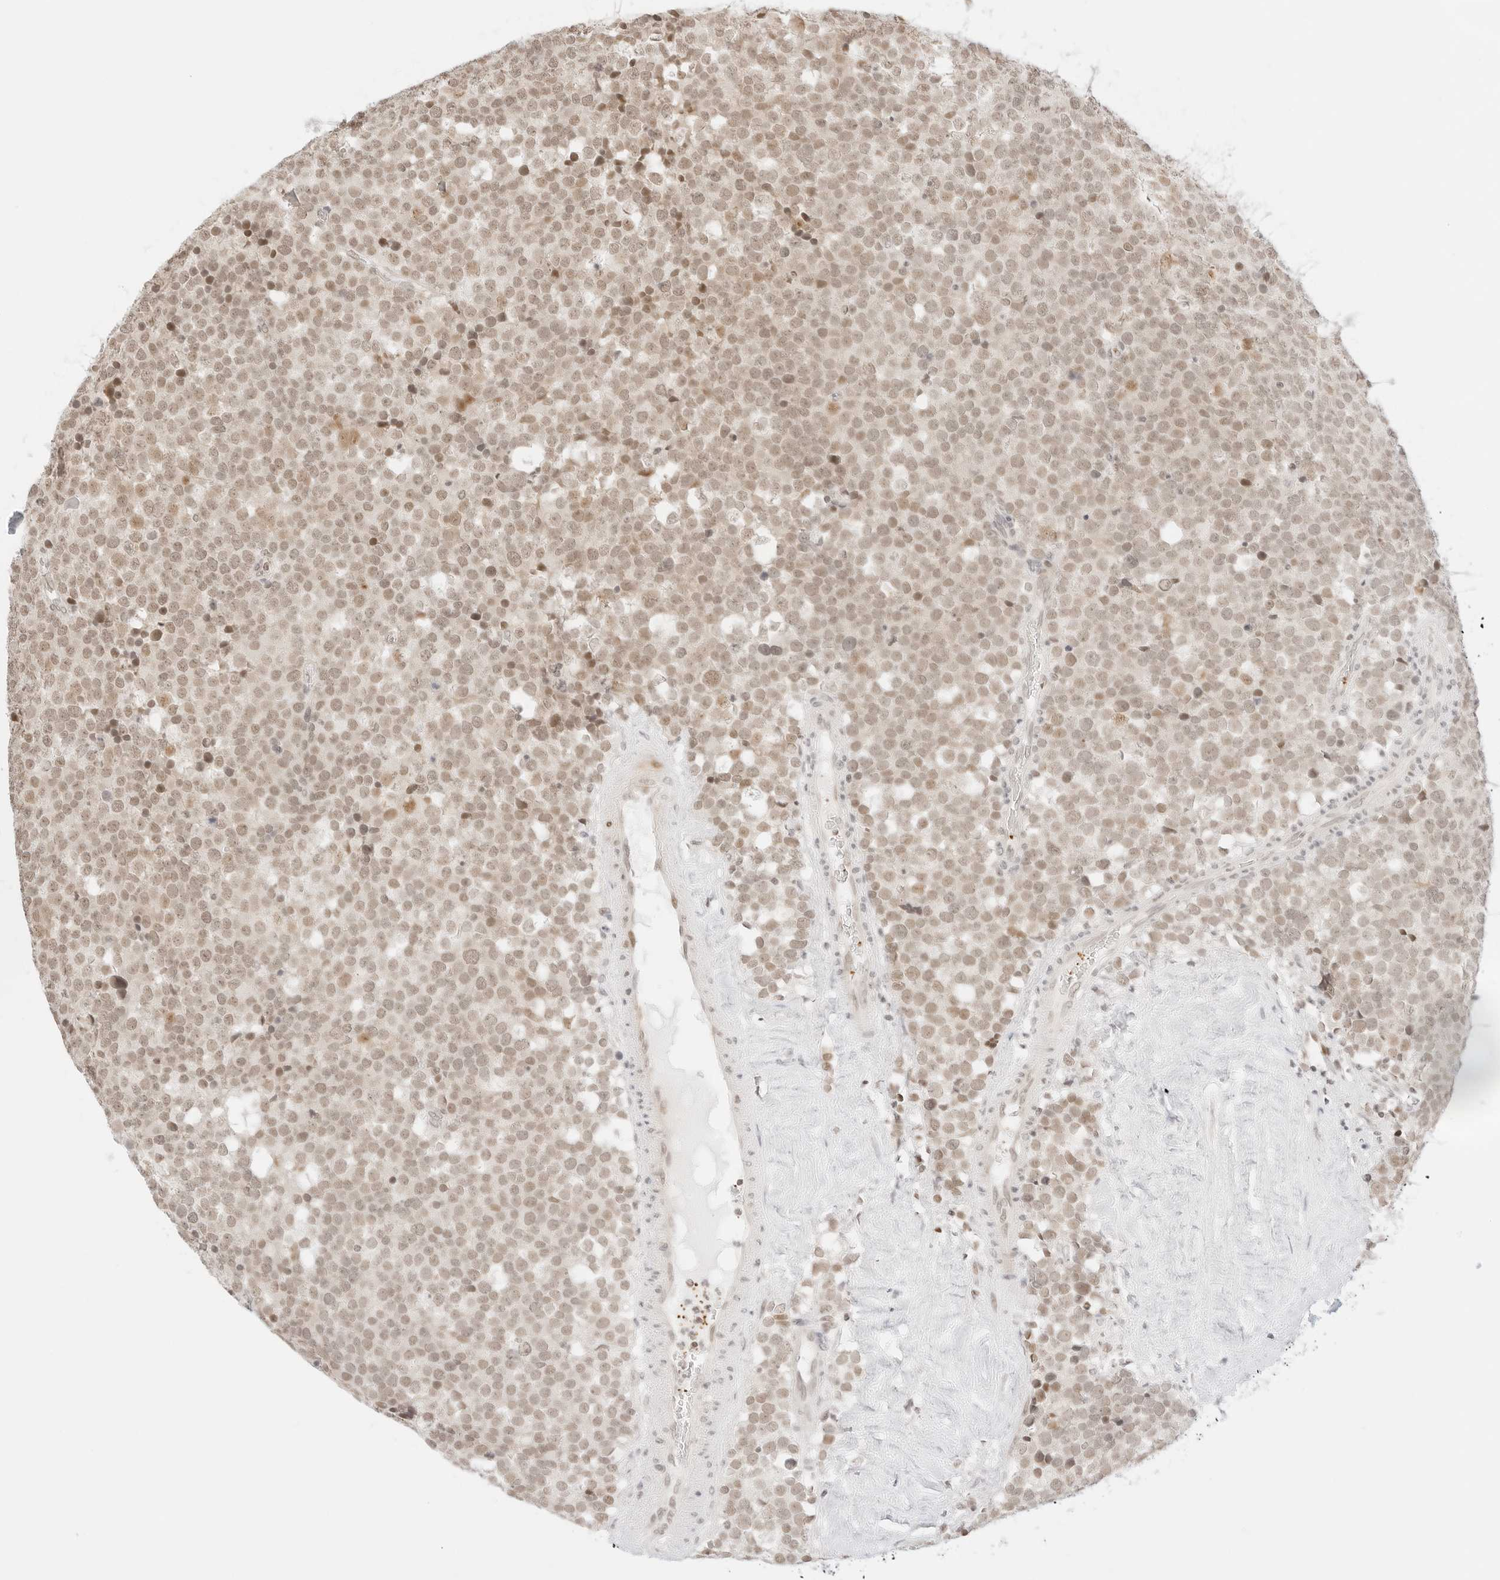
{"staining": {"intensity": "moderate", "quantity": "<25%", "location": "nuclear"}, "tissue": "testis cancer", "cell_type": "Tumor cells", "image_type": "cancer", "snomed": [{"axis": "morphology", "description": "Seminoma, NOS"}, {"axis": "topography", "description": "Testis"}], "caption": "Testis cancer was stained to show a protein in brown. There is low levels of moderate nuclear staining in about <25% of tumor cells.", "gene": "GNAS", "patient": {"sex": "male", "age": 71}}